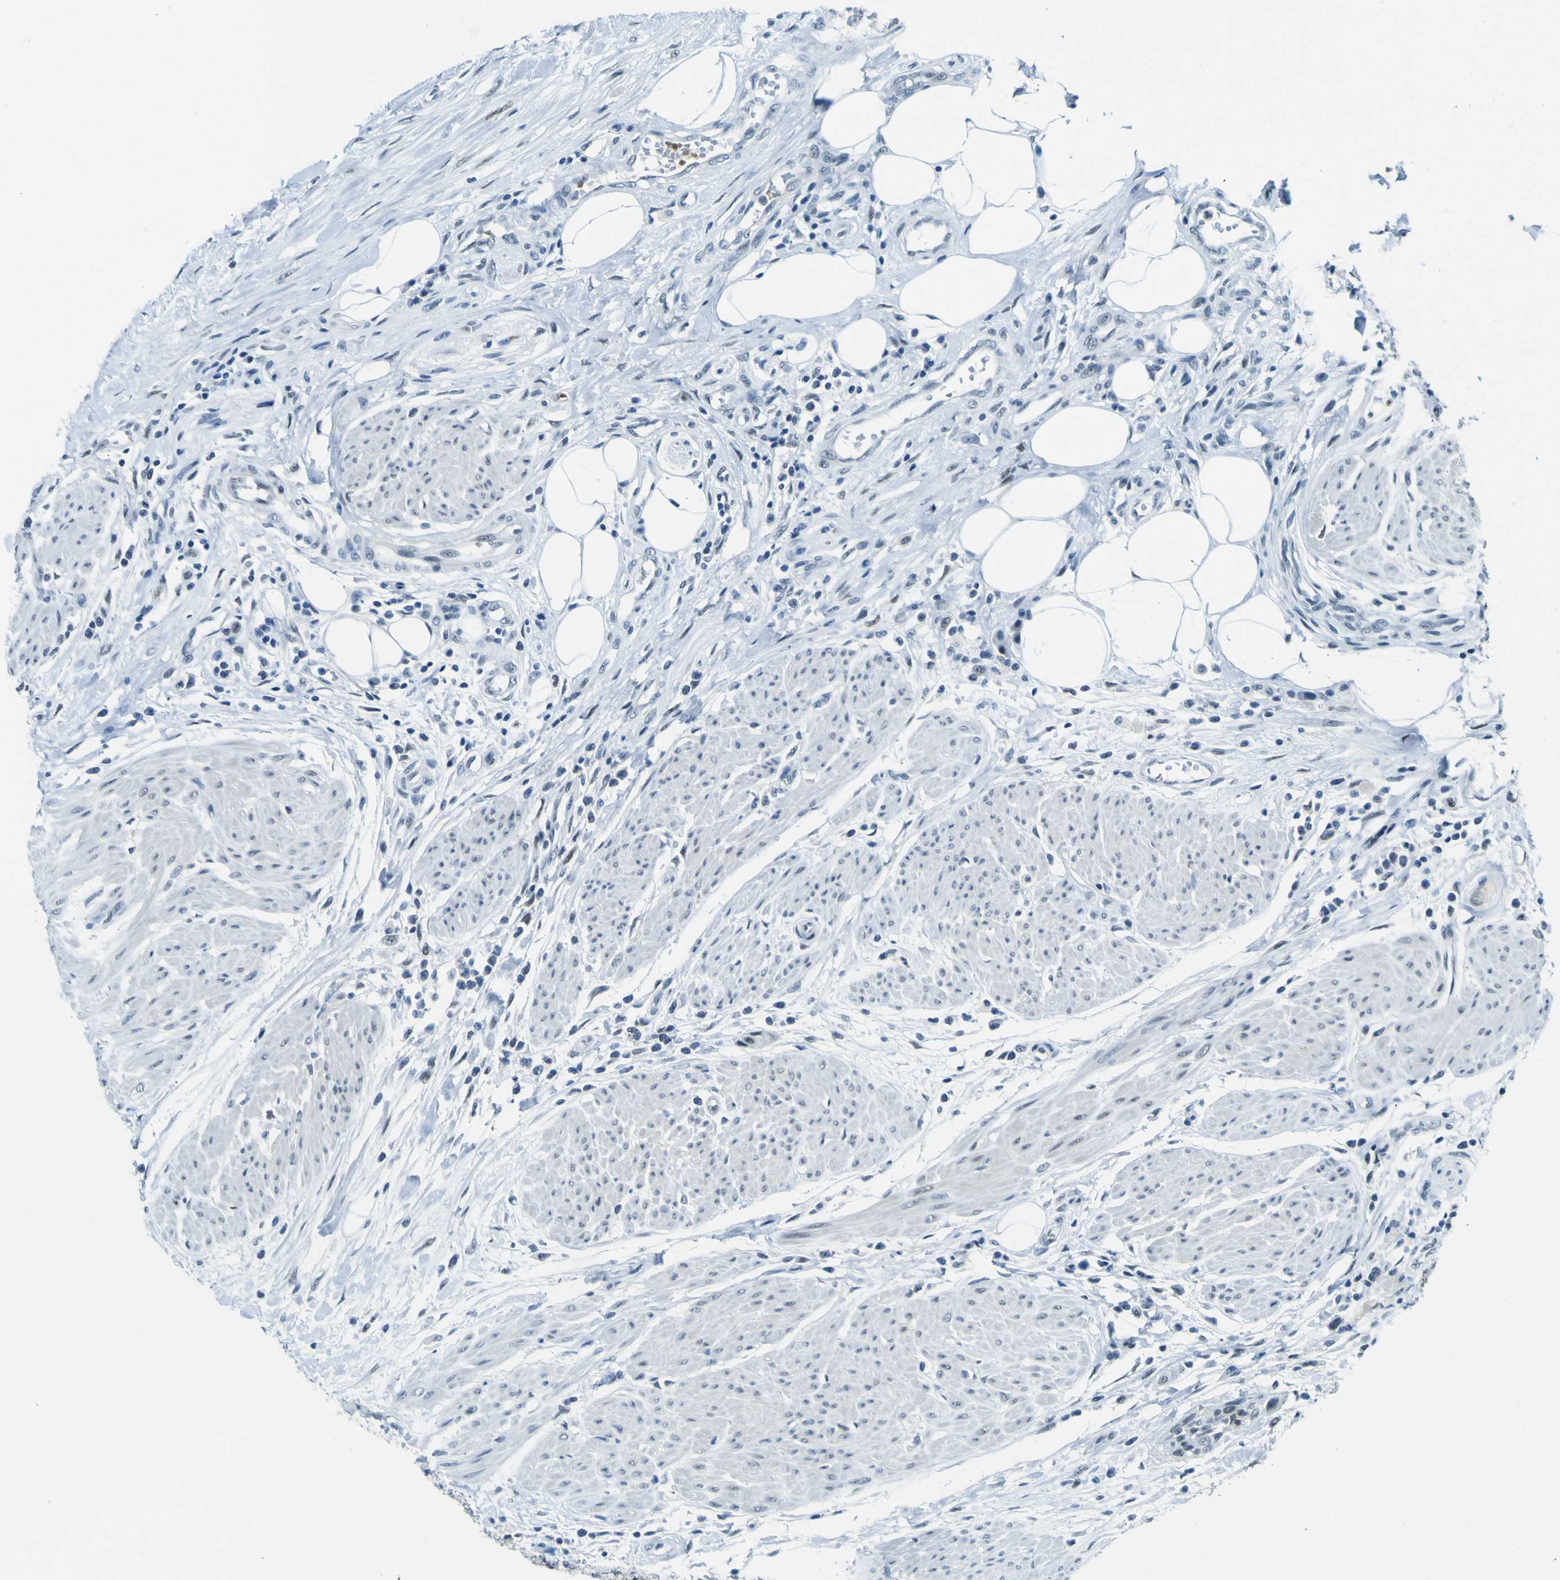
{"staining": {"intensity": "negative", "quantity": "none", "location": "none"}, "tissue": "urothelial cancer", "cell_type": "Tumor cells", "image_type": "cancer", "snomed": [{"axis": "morphology", "description": "Urothelial carcinoma, High grade"}, {"axis": "topography", "description": "Urinary bladder"}], "caption": "Human urothelial cancer stained for a protein using immunohistochemistry demonstrates no positivity in tumor cells.", "gene": "CEBPG", "patient": {"sex": "male", "age": 35}}